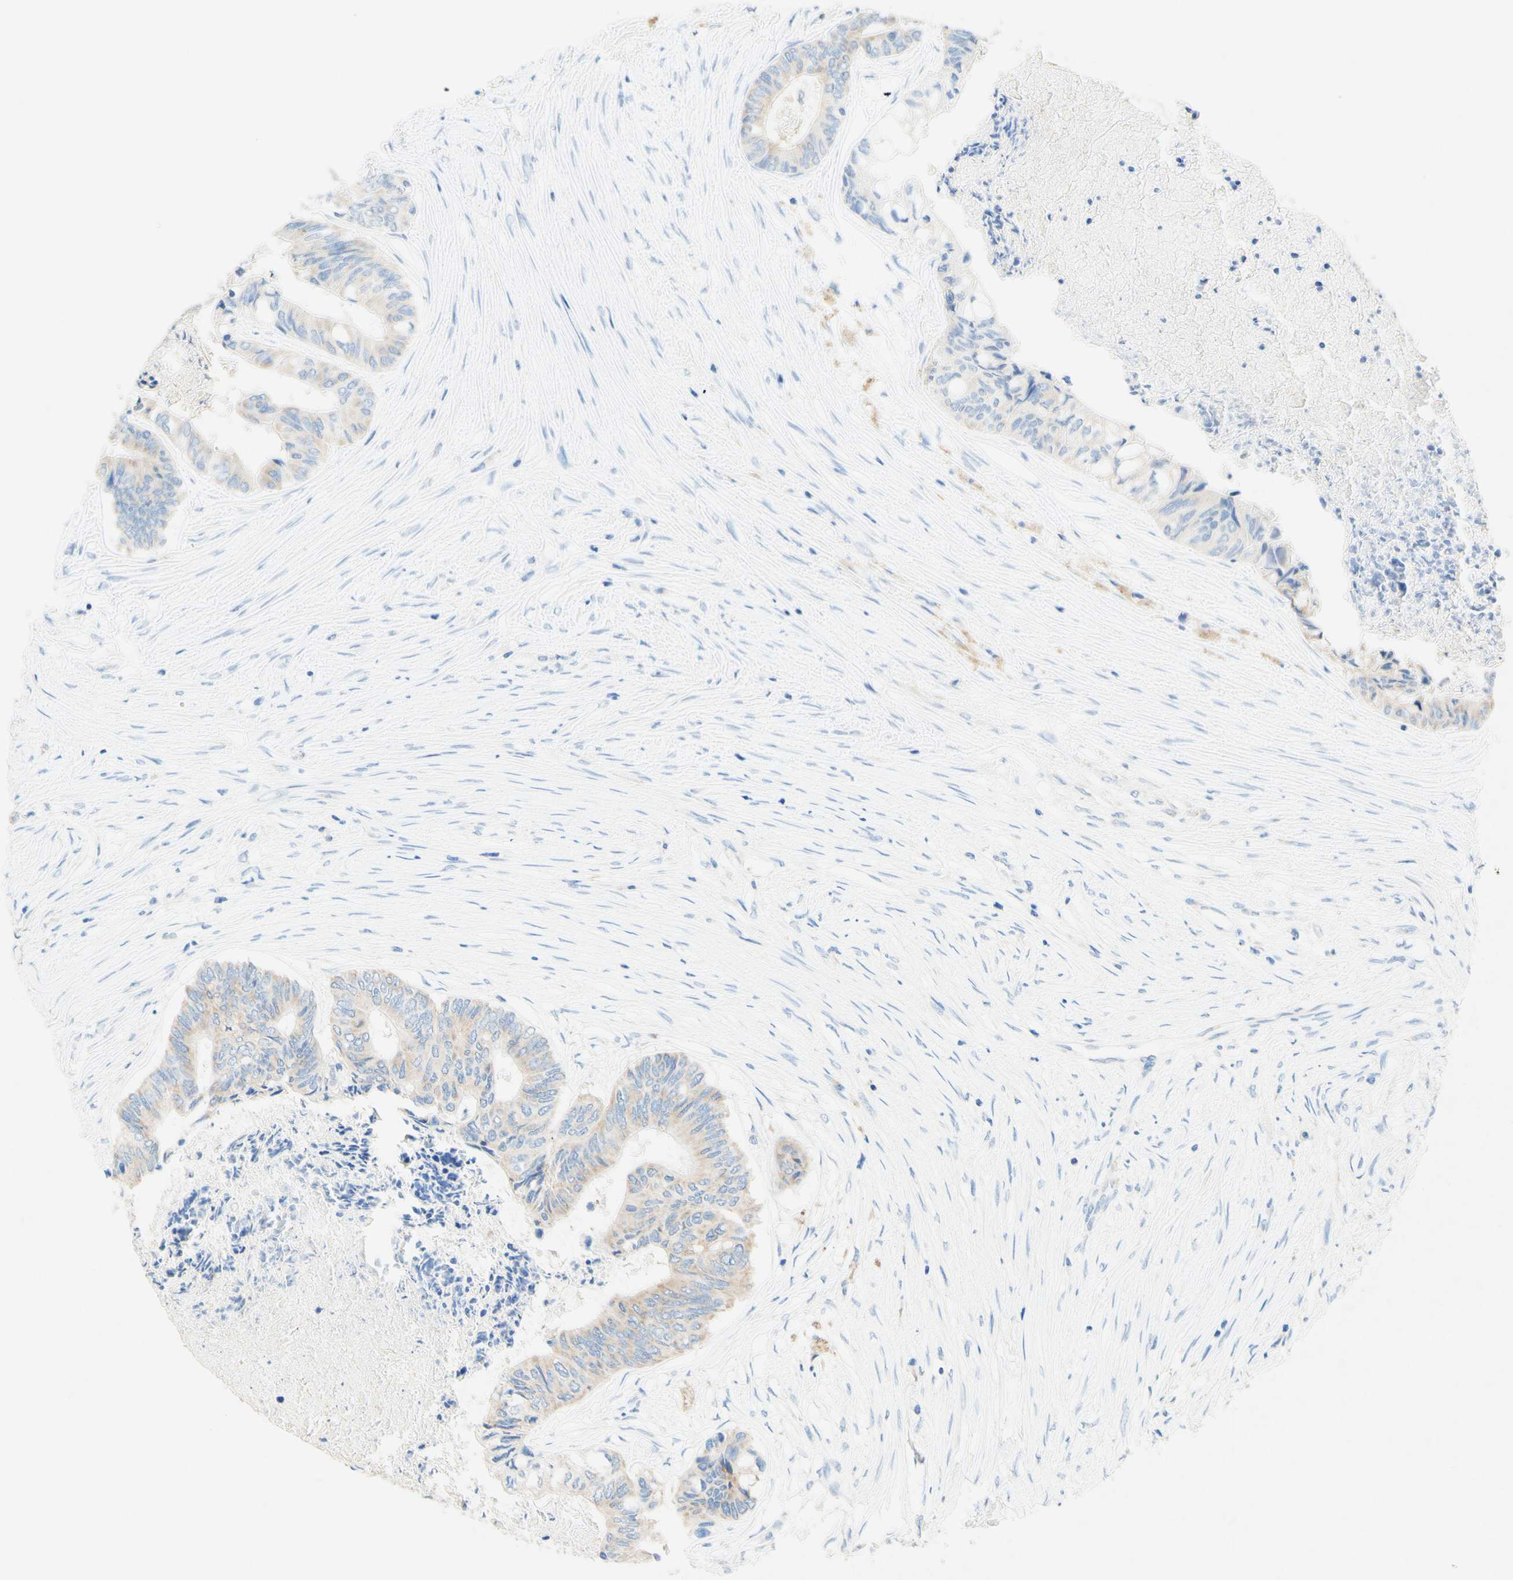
{"staining": {"intensity": "weak", "quantity": "25%-75%", "location": "cytoplasmic/membranous"}, "tissue": "colorectal cancer", "cell_type": "Tumor cells", "image_type": "cancer", "snomed": [{"axis": "morphology", "description": "Adenocarcinoma, NOS"}, {"axis": "topography", "description": "Rectum"}], "caption": "Immunohistochemistry (IHC) of human adenocarcinoma (colorectal) displays low levels of weak cytoplasmic/membranous positivity in about 25%-75% of tumor cells.", "gene": "SLC46A1", "patient": {"sex": "male", "age": 63}}